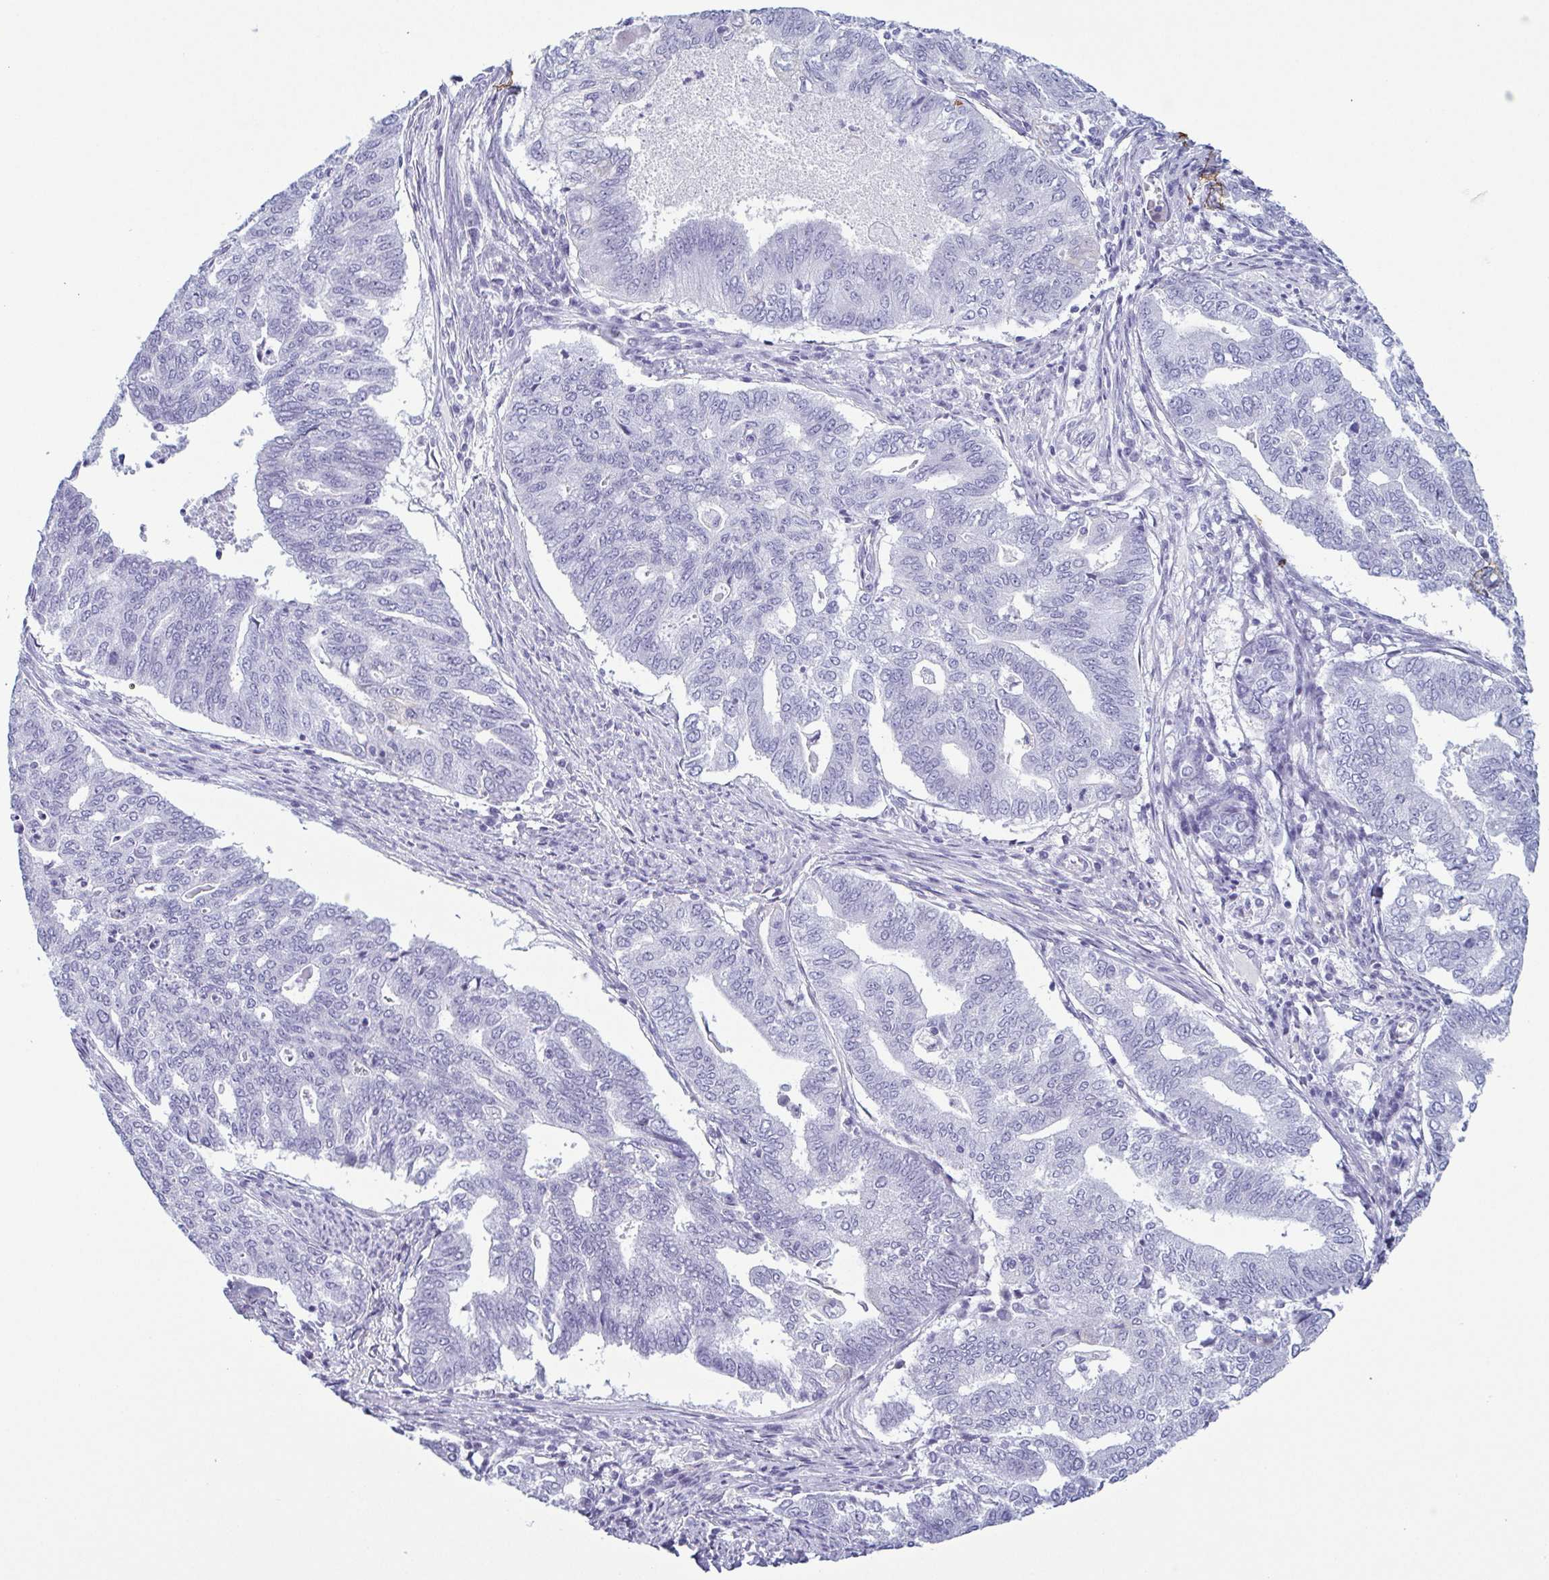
{"staining": {"intensity": "negative", "quantity": "none", "location": "none"}, "tissue": "endometrial cancer", "cell_type": "Tumor cells", "image_type": "cancer", "snomed": [{"axis": "morphology", "description": "Adenocarcinoma, NOS"}, {"axis": "topography", "description": "Endometrium"}], "caption": "Tumor cells are negative for brown protein staining in endometrial cancer. (DAB IHC with hematoxylin counter stain).", "gene": "KRT10", "patient": {"sex": "female", "age": 79}}